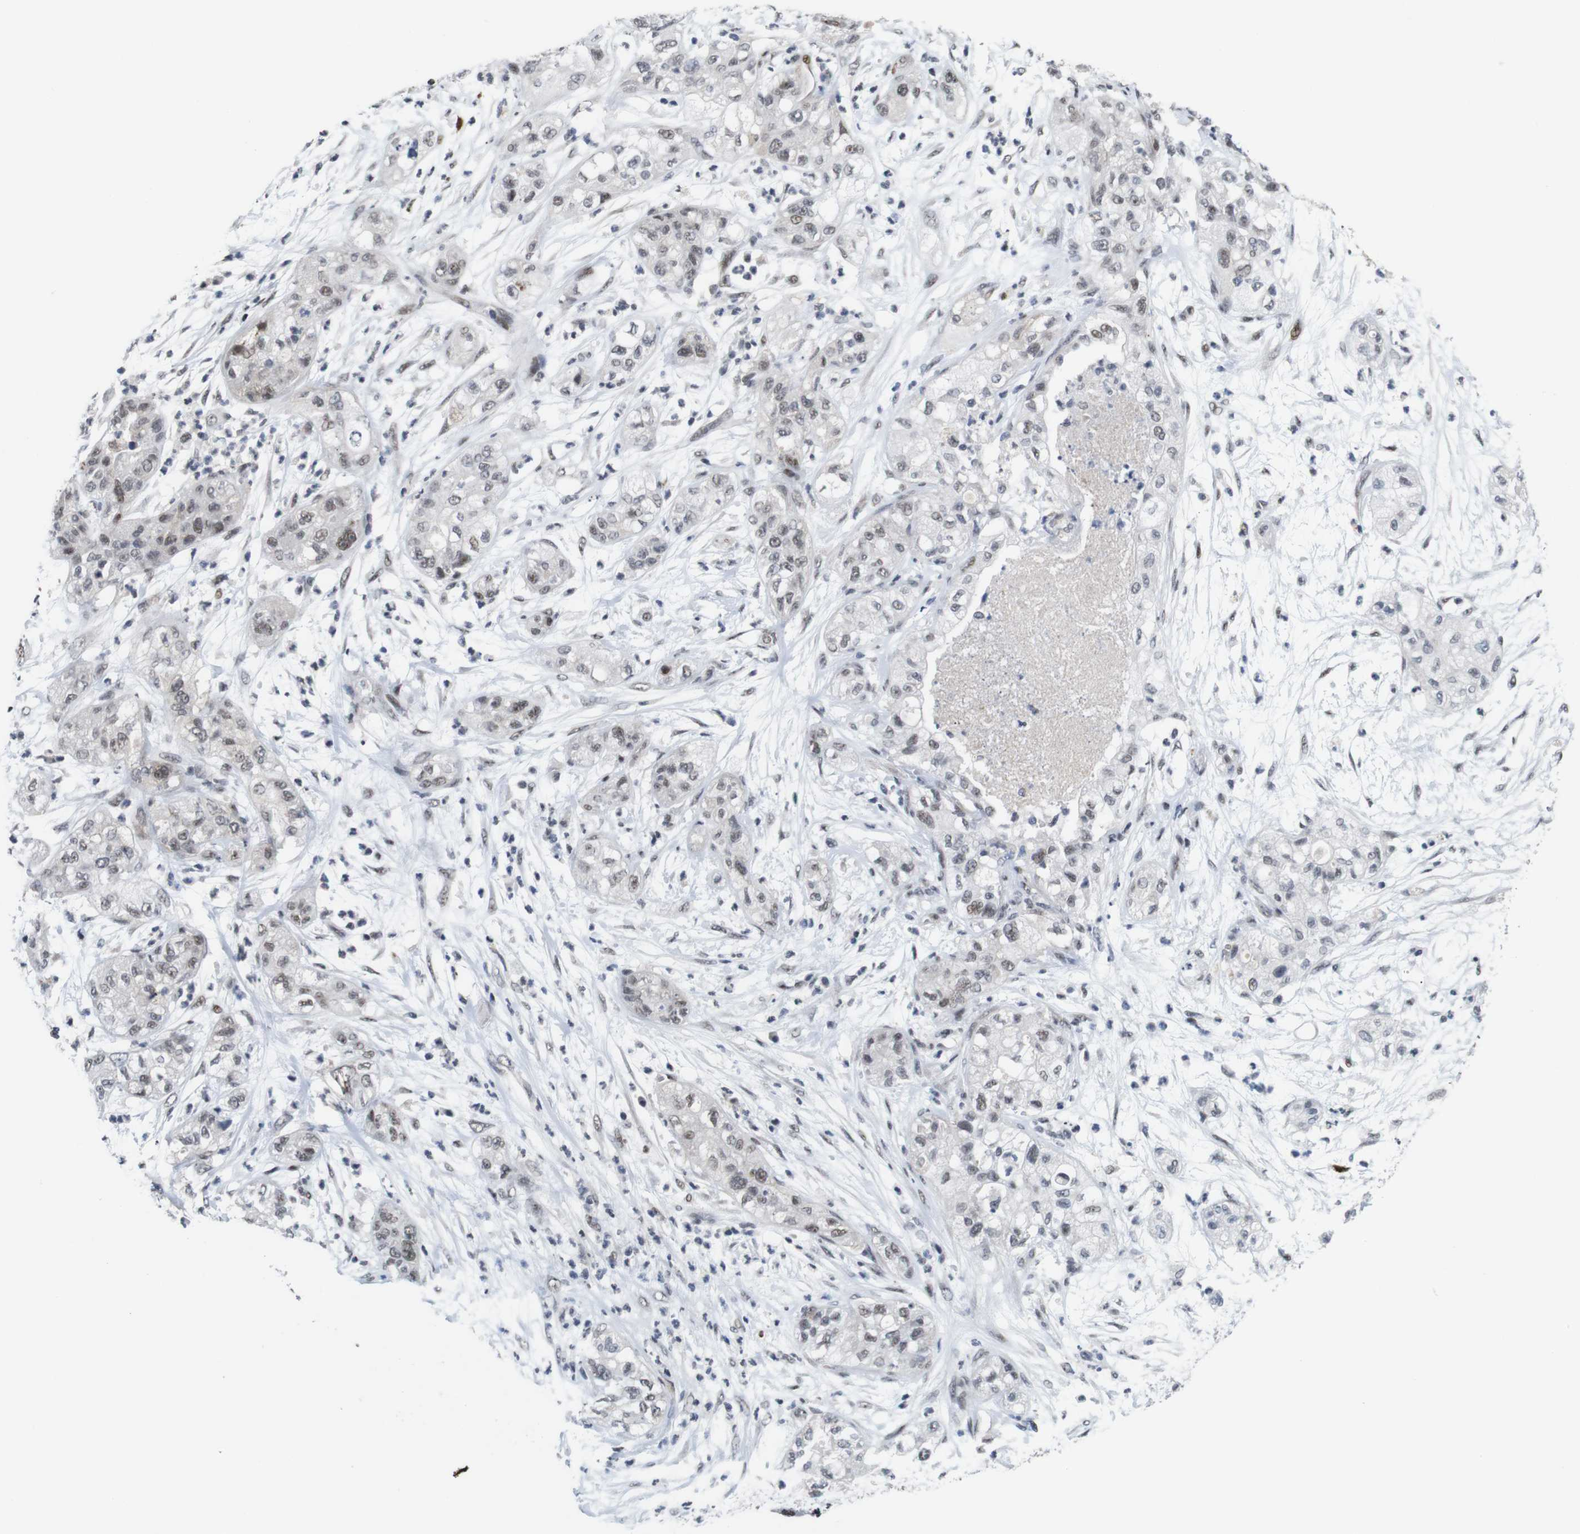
{"staining": {"intensity": "weak", "quantity": ">75%", "location": "nuclear"}, "tissue": "pancreatic cancer", "cell_type": "Tumor cells", "image_type": "cancer", "snomed": [{"axis": "morphology", "description": "Adenocarcinoma, NOS"}, {"axis": "topography", "description": "Pancreas"}], "caption": "Pancreatic cancer stained for a protein (brown) shows weak nuclear positive positivity in approximately >75% of tumor cells.", "gene": "EIF4G1", "patient": {"sex": "female", "age": 78}}